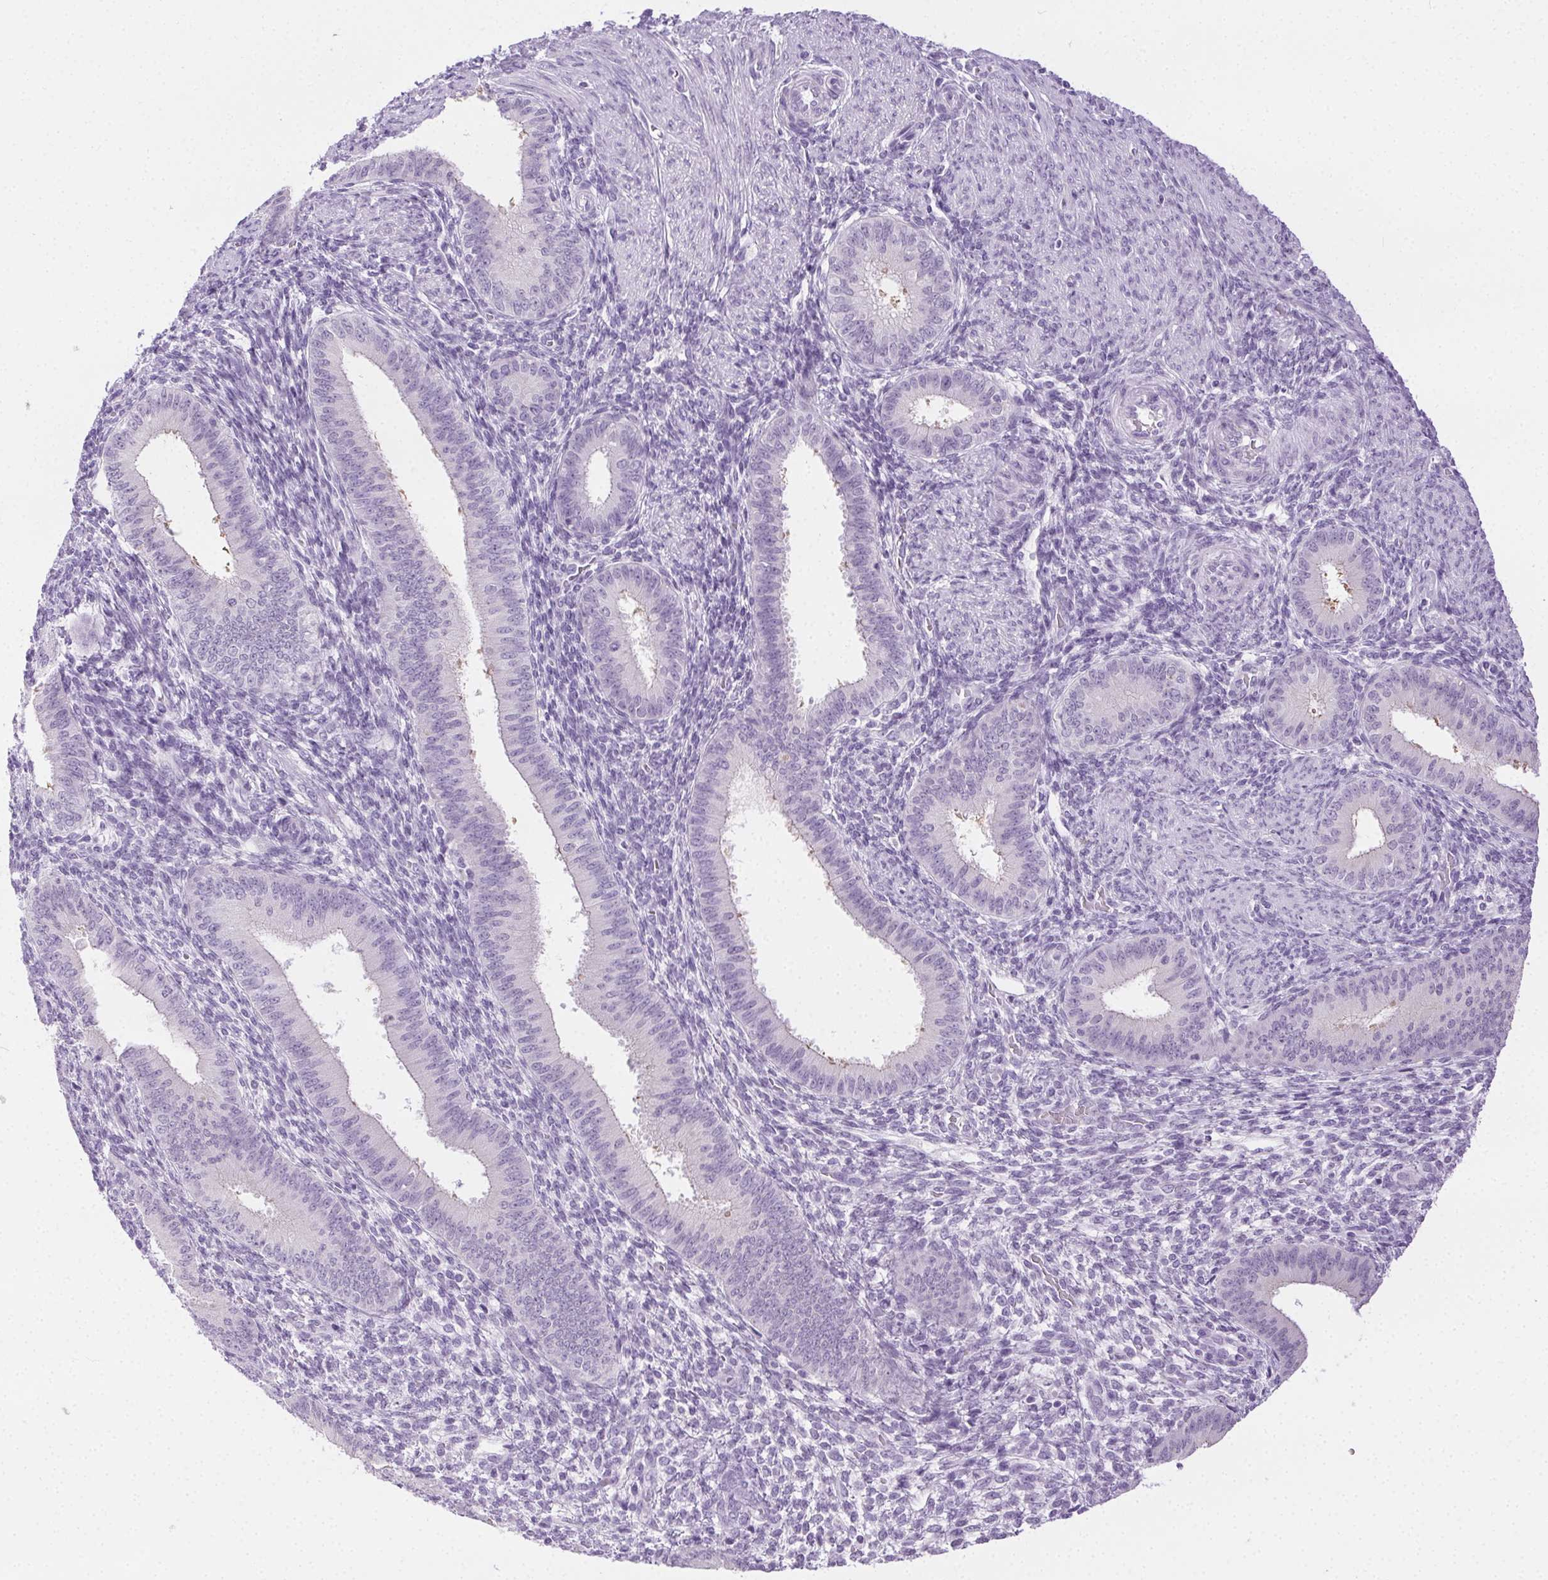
{"staining": {"intensity": "negative", "quantity": "none", "location": "none"}, "tissue": "endometrium", "cell_type": "Cells in endometrial stroma", "image_type": "normal", "snomed": [{"axis": "morphology", "description": "Normal tissue, NOS"}, {"axis": "topography", "description": "Endometrium"}], "caption": "Immunohistochemistry (IHC) of normal endometrium demonstrates no staining in cells in endometrial stroma. (IHC, brightfield microscopy, high magnification).", "gene": "C20orf85", "patient": {"sex": "female", "age": 39}}